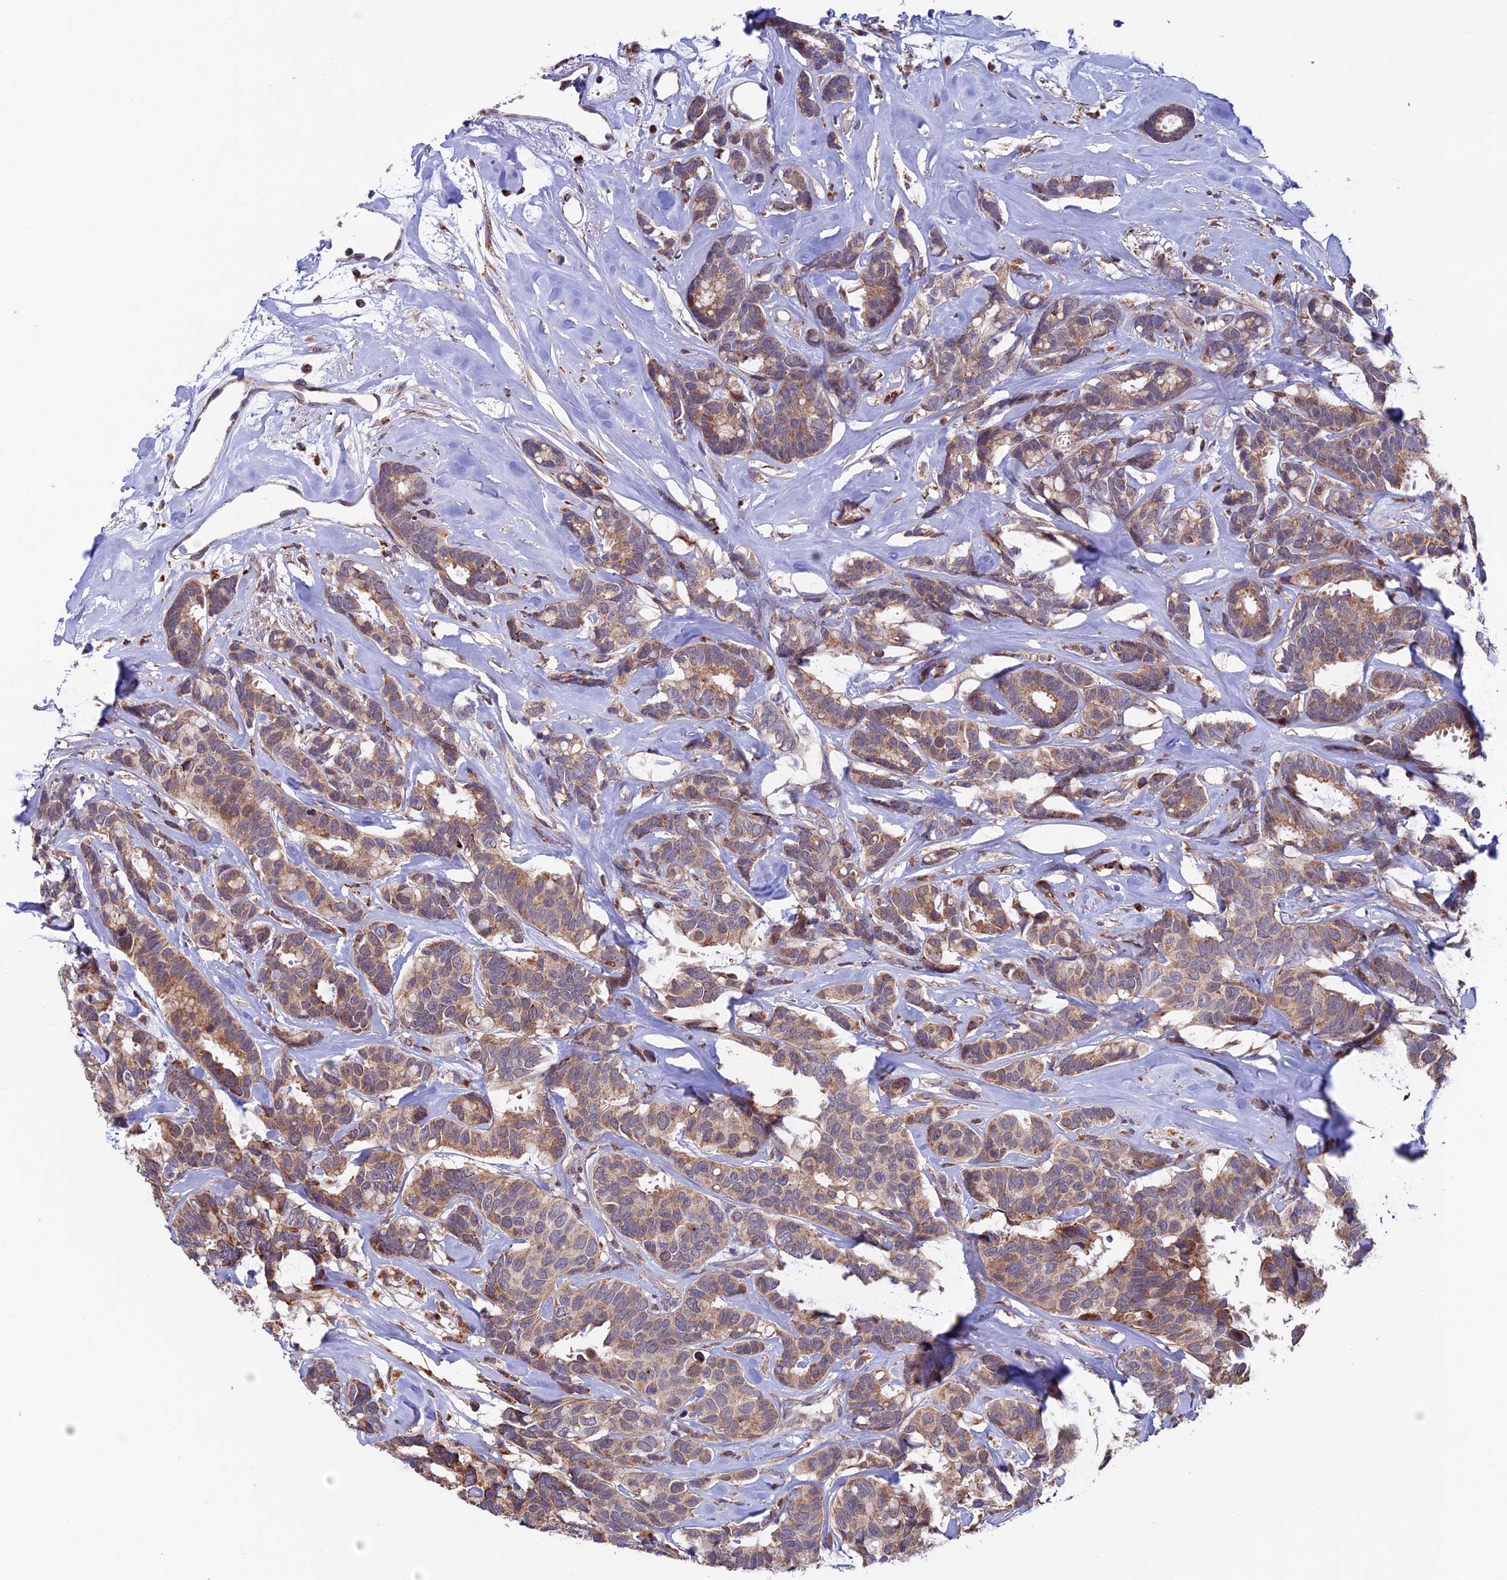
{"staining": {"intensity": "moderate", "quantity": ">75%", "location": "cytoplasmic/membranous"}, "tissue": "breast cancer", "cell_type": "Tumor cells", "image_type": "cancer", "snomed": [{"axis": "morphology", "description": "Duct carcinoma"}, {"axis": "topography", "description": "Breast"}], "caption": "There is medium levels of moderate cytoplasmic/membranous positivity in tumor cells of invasive ductal carcinoma (breast), as demonstrated by immunohistochemical staining (brown color).", "gene": "RNF17", "patient": {"sex": "female", "age": 87}}